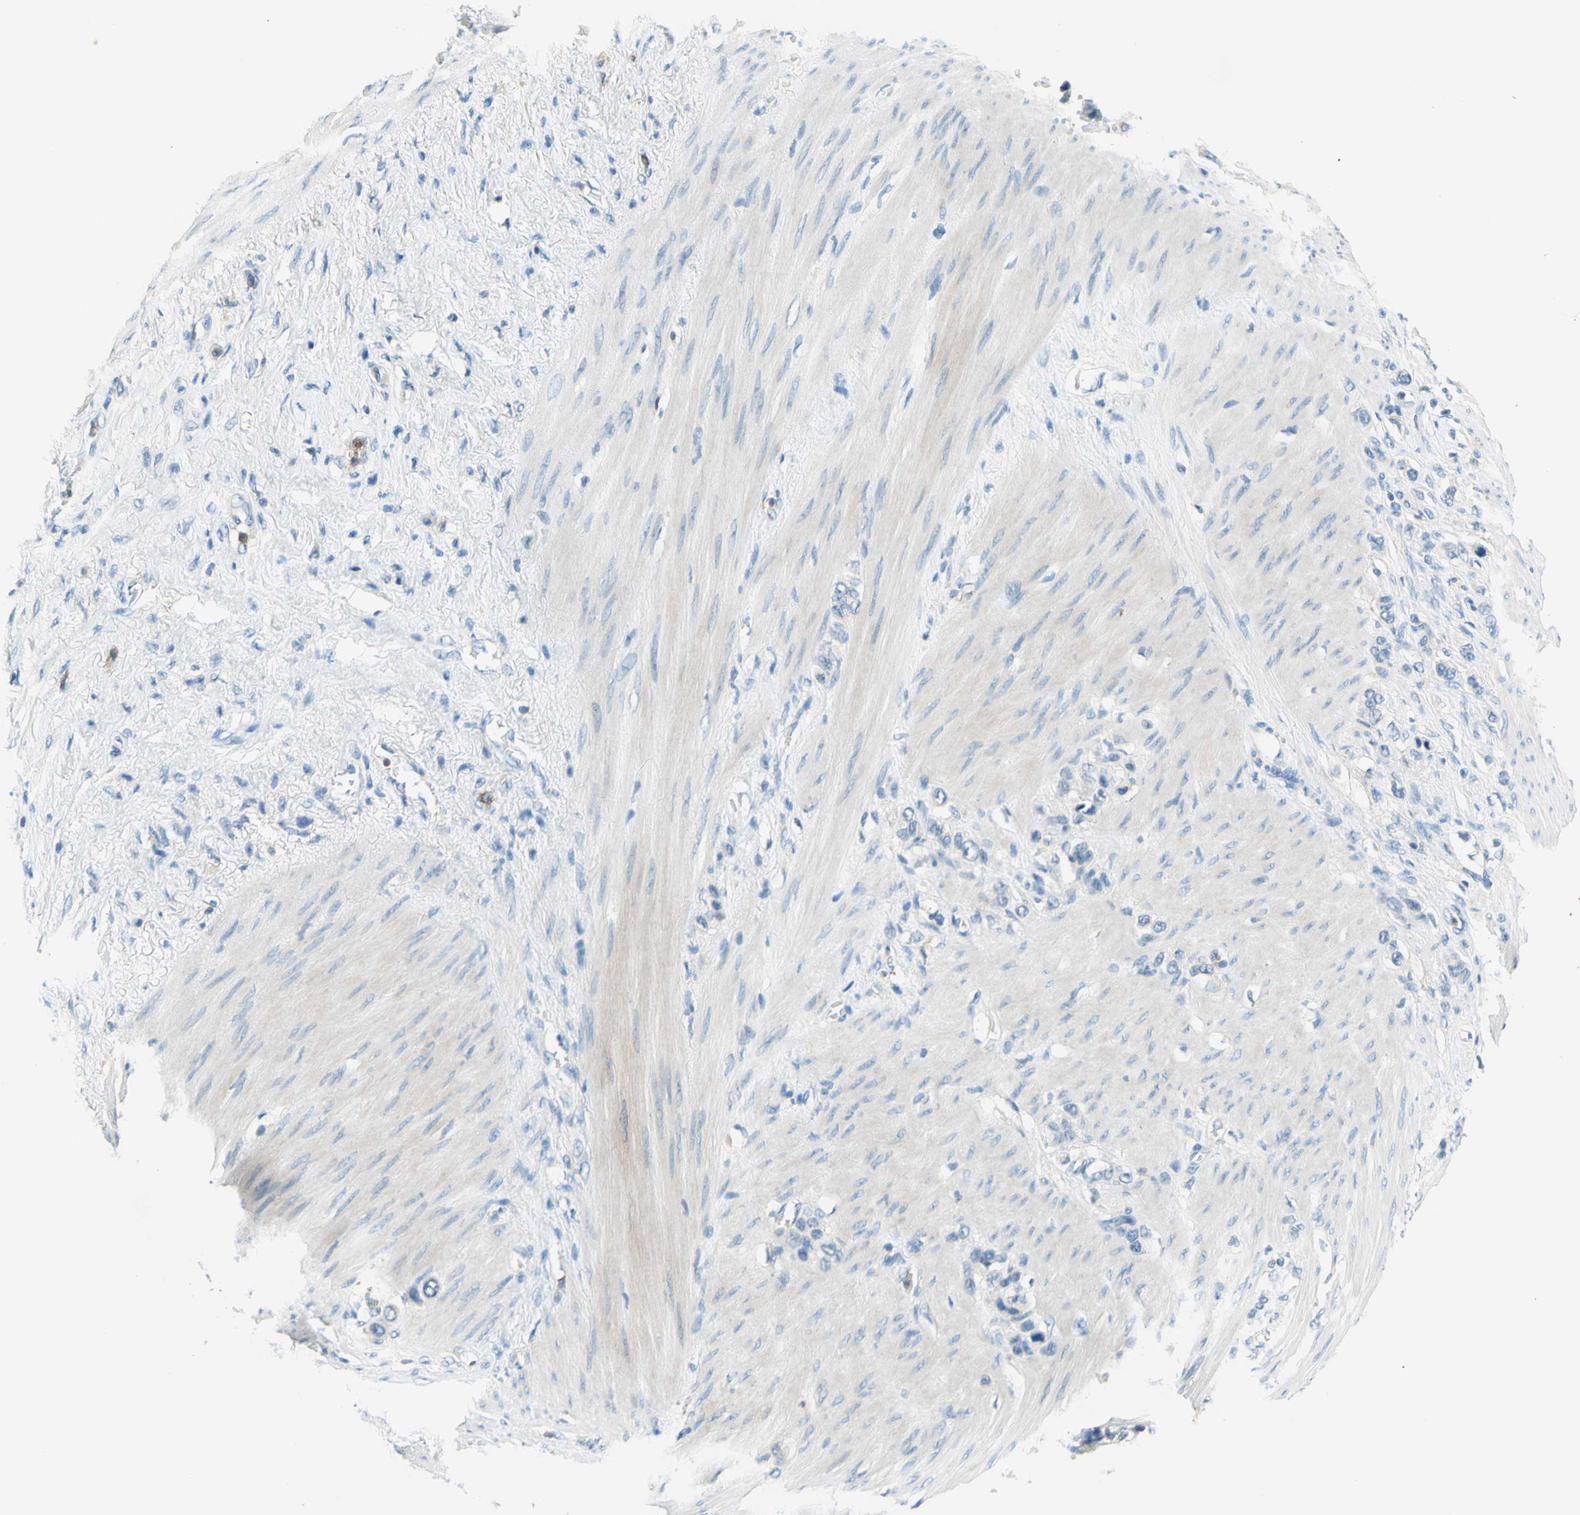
{"staining": {"intensity": "negative", "quantity": "none", "location": "none"}, "tissue": "stomach cancer", "cell_type": "Tumor cells", "image_type": "cancer", "snomed": [{"axis": "morphology", "description": "Adenocarcinoma, NOS"}, {"axis": "morphology", "description": "Adenocarcinoma, High grade"}, {"axis": "topography", "description": "Stomach, upper"}, {"axis": "topography", "description": "Stomach, lower"}], "caption": "Immunohistochemistry (IHC) photomicrograph of neoplastic tissue: adenocarcinoma (stomach) stained with DAB shows no significant protein staining in tumor cells.", "gene": "SIGLEC9", "patient": {"sex": "female", "age": 65}}